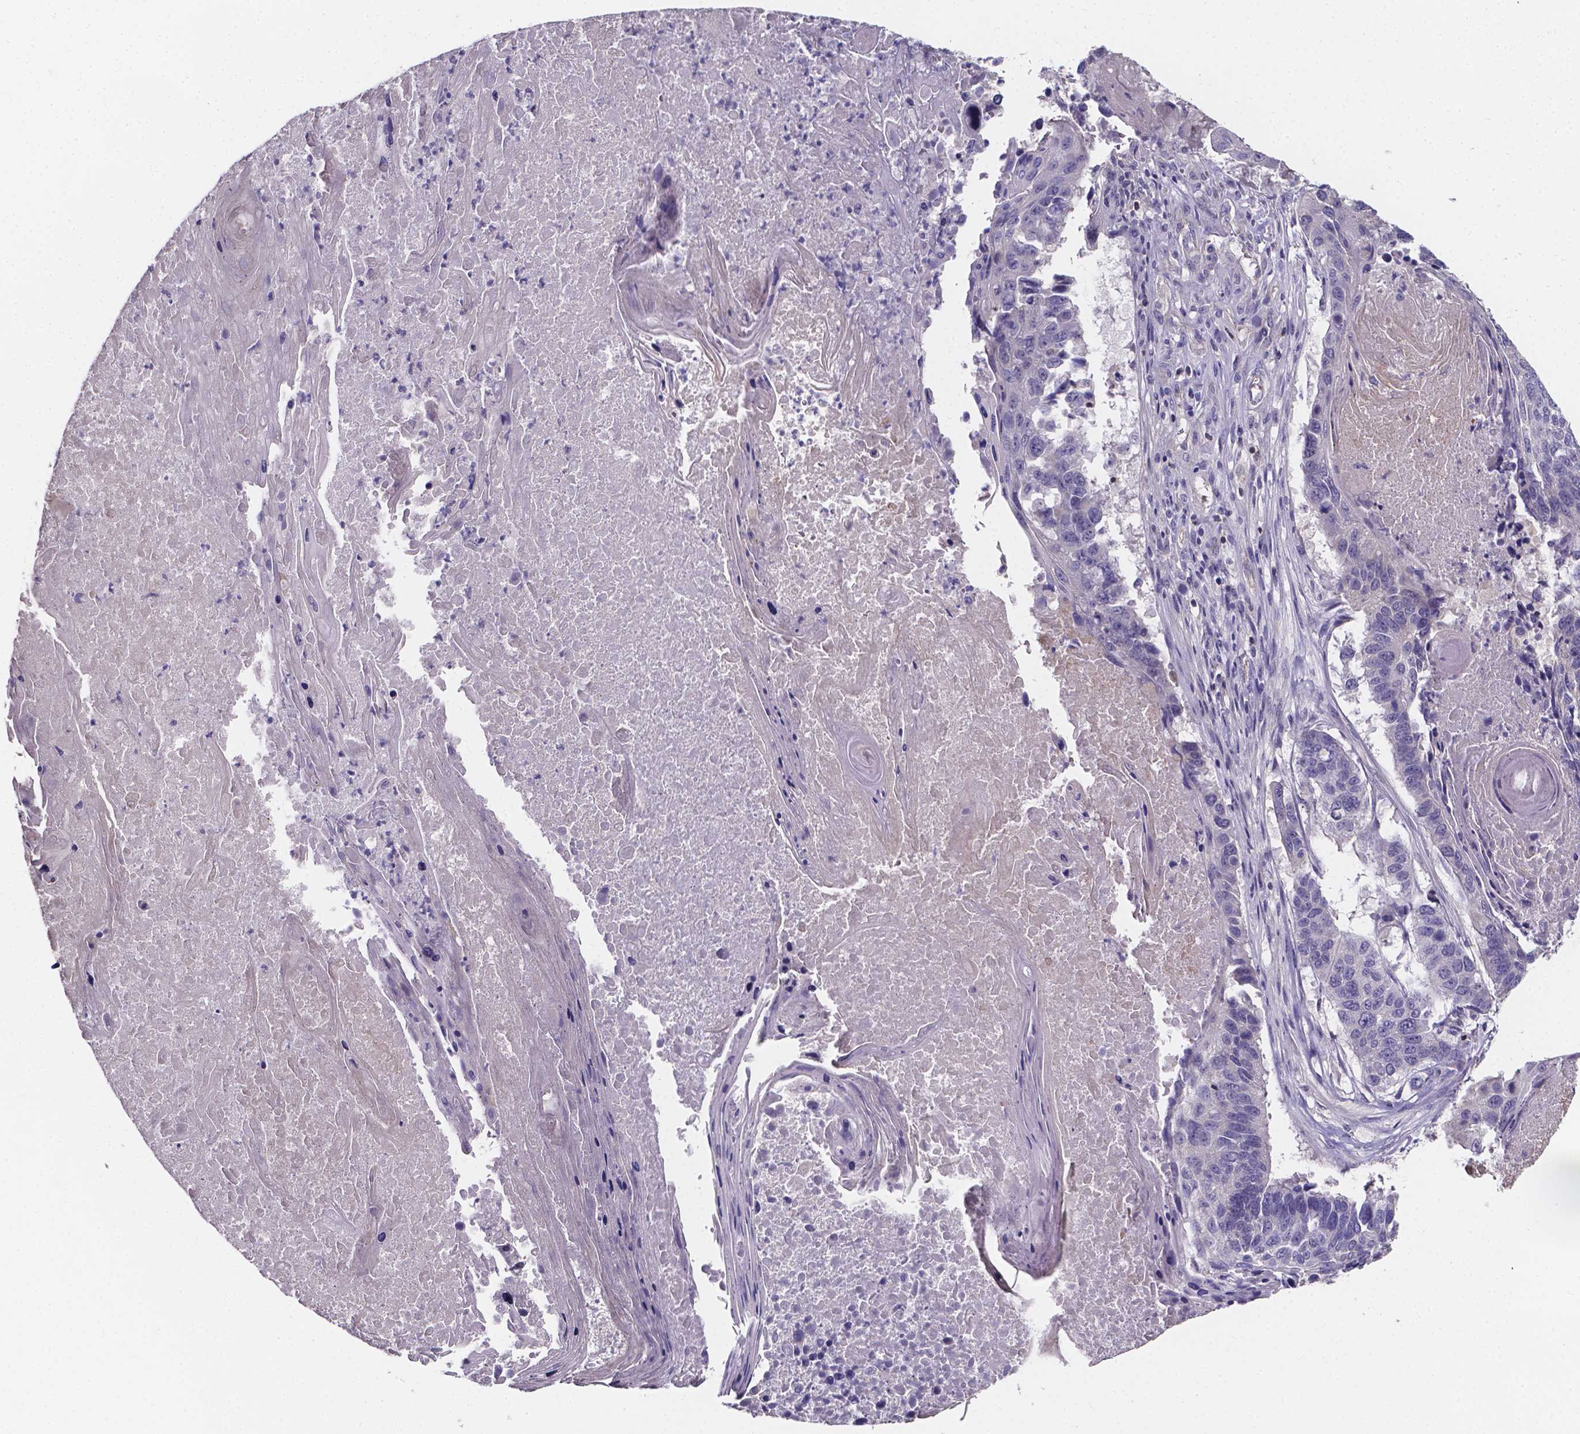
{"staining": {"intensity": "negative", "quantity": "none", "location": "none"}, "tissue": "lung cancer", "cell_type": "Tumor cells", "image_type": "cancer", "snomed": [{"axis": "morphology", "description": "Squamous cell carcinoma, NOS"}, {"axis": "topography", "description": "Lung"}], "caption": "Photomicrograph shows no protein expression in tumor cells of lung cancer (squamous cell carcinoma) tissue. (Brightfield microscopy of DAB immunohistochemistry (IHC) at high magnification).", "gene": "THEMIS", "patient": {"sex": "male", "age": 73}}